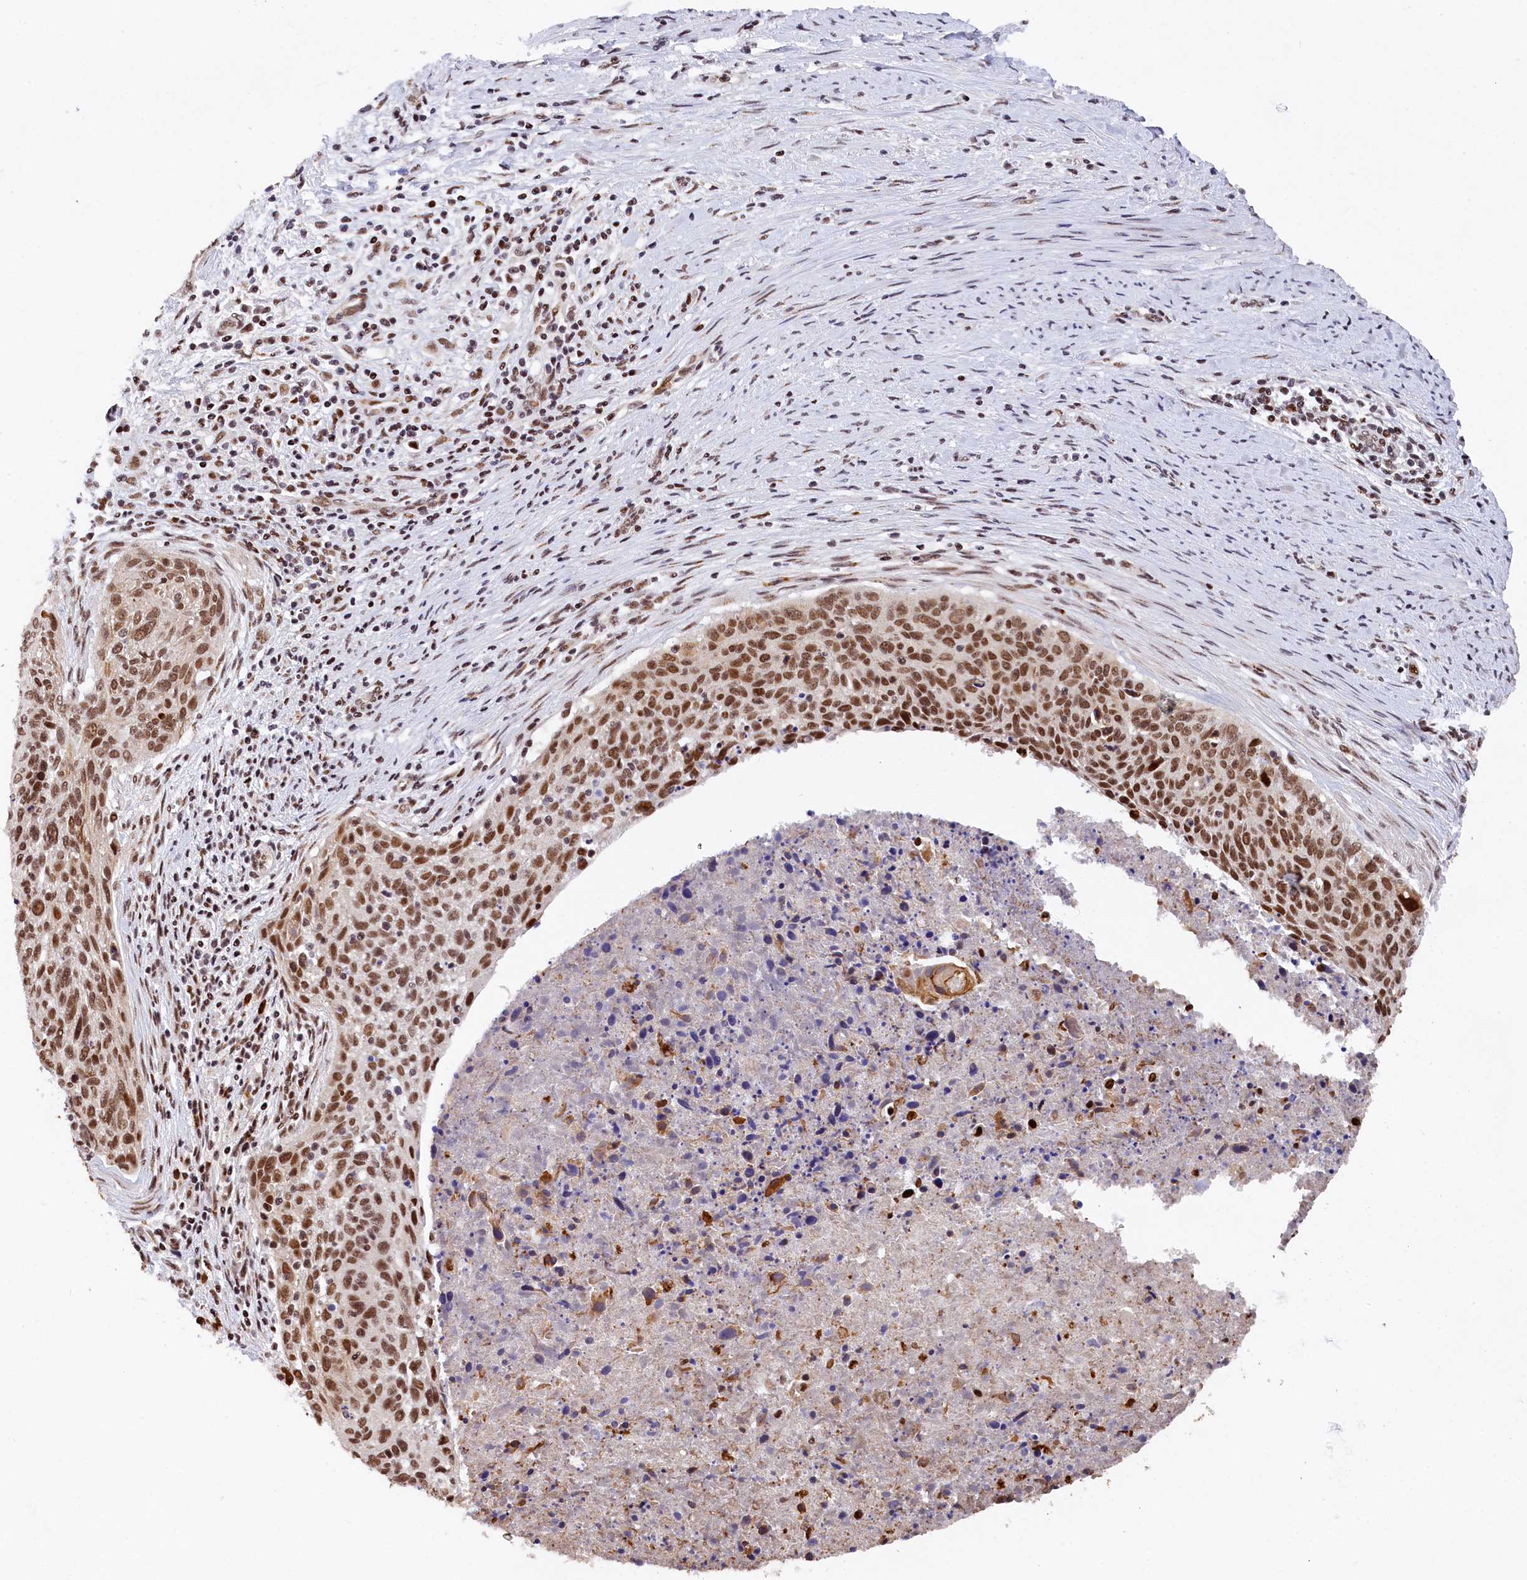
{"staining": {"intensity": "moderate", "quantity": ">75%", "location": "nuclear"}, "tissue": "cervical cancer", "cell_type": "Tumor cells", "image_type": "cancer", "snomed": [{"axis": "morphology", "description": "Squamous cell carcinoma, NOS"}, {"axis": "topography", "description": "Cervix"}], "caption": "Tumor cells show moderate nuclear staining in about >75% of cells in squamous cell carcinoma (cervical). (DAB IHC, brown staining for protein, blue staining for nuclei).", "gene": "ADIG", "patient": {"sex": "female", "age": 55}}